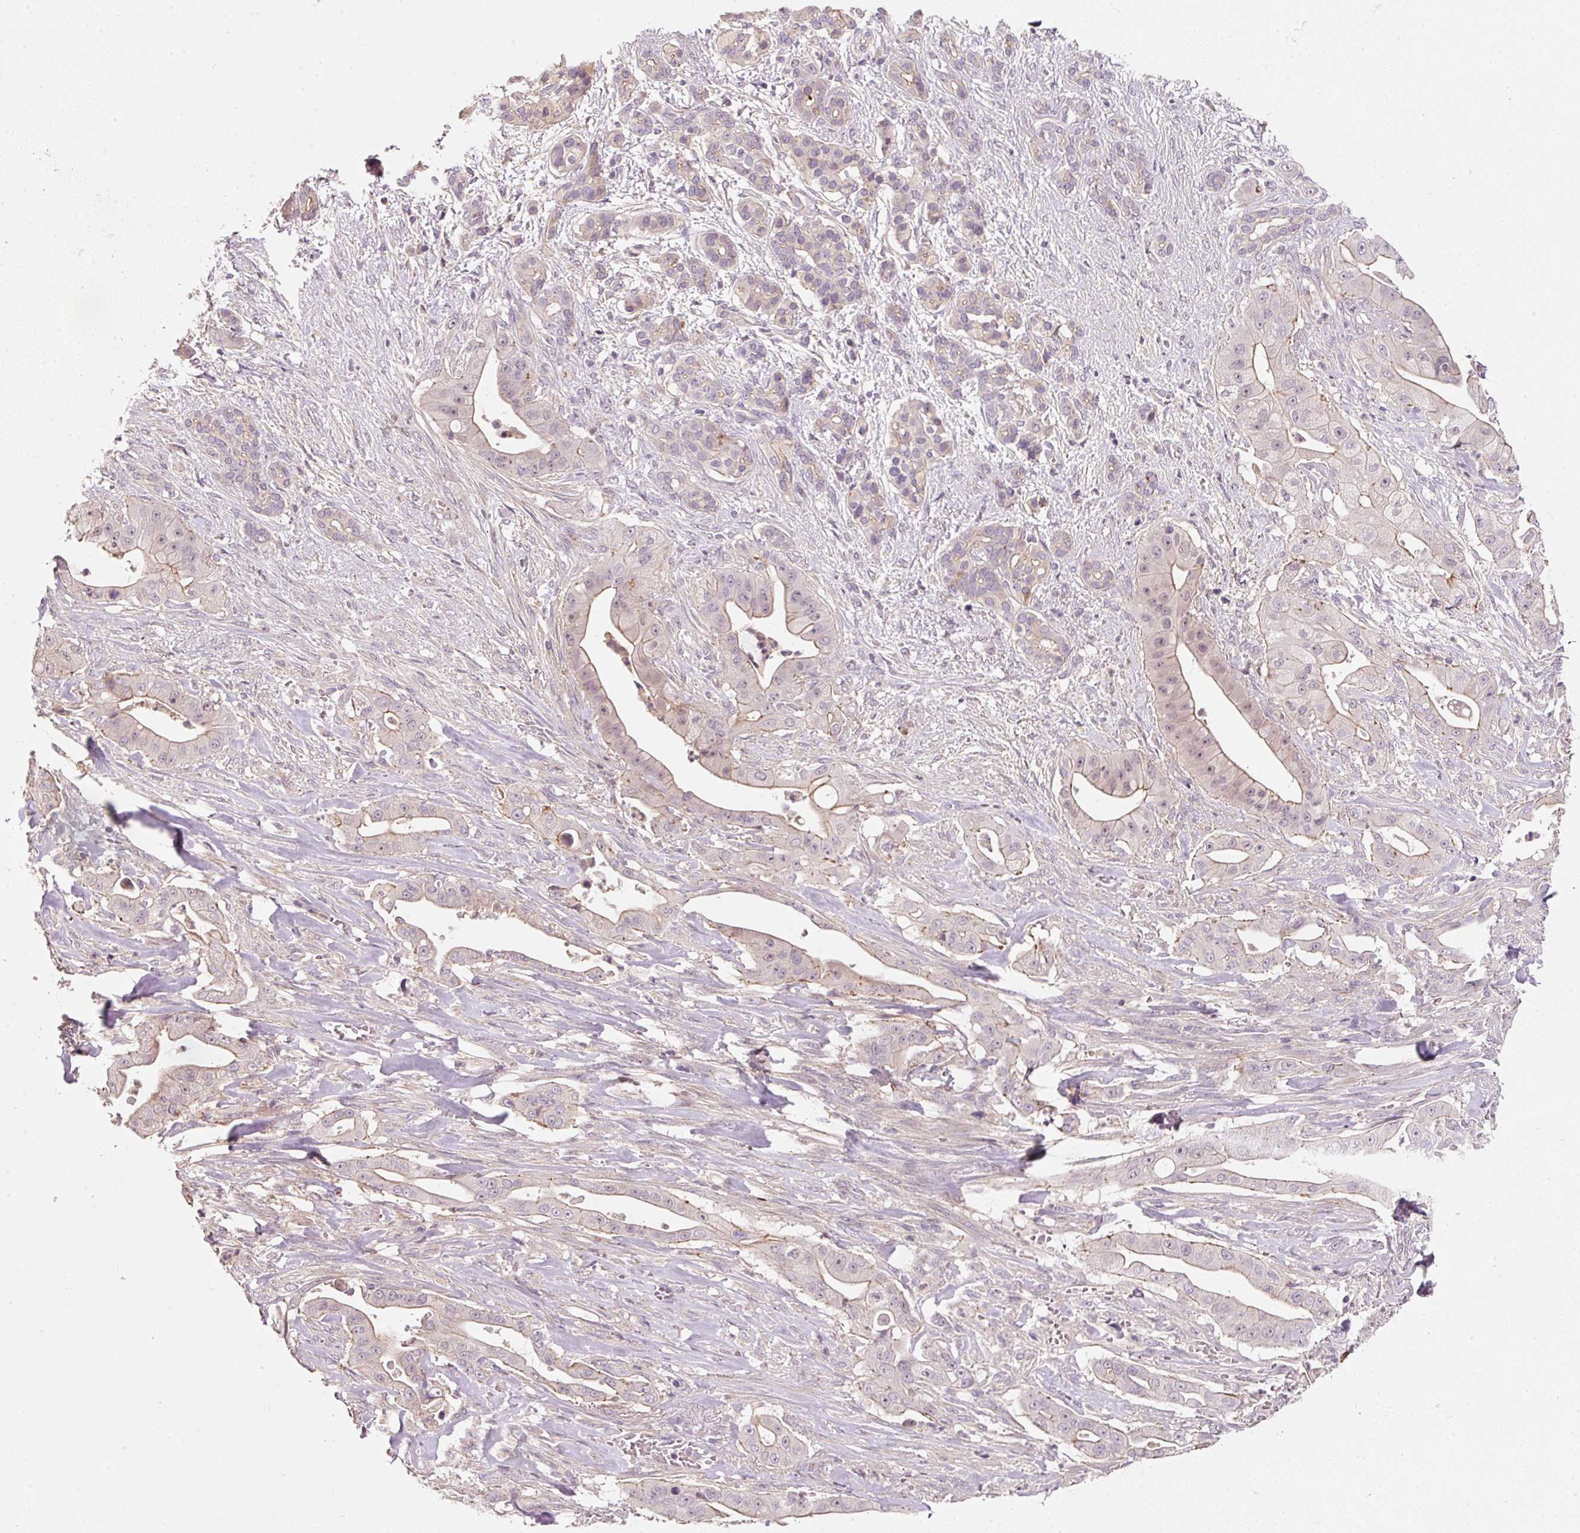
{"staining": {"intensity": "weak", "quantity": "<25%", "location": "cytoplasmic/membranous"}, "tissue": "pancreatic cancer", "cell_type": "Tumor cells", "image_type": "cancer", "snomed": [{"axis": "morphology", "description": "Adenocarcinoma, NOS"}, {"axis": "topography", "description": "Pancreas"}], "caption": "Immunohistochemistry image of neoplastic tissue: human adenocarcinoma (pancreatic) stained with DAB demonstrates no significant protein staining in tumor cells.", "gene": "TIRAP", "patient": {"sex": "male", "age": 57}}